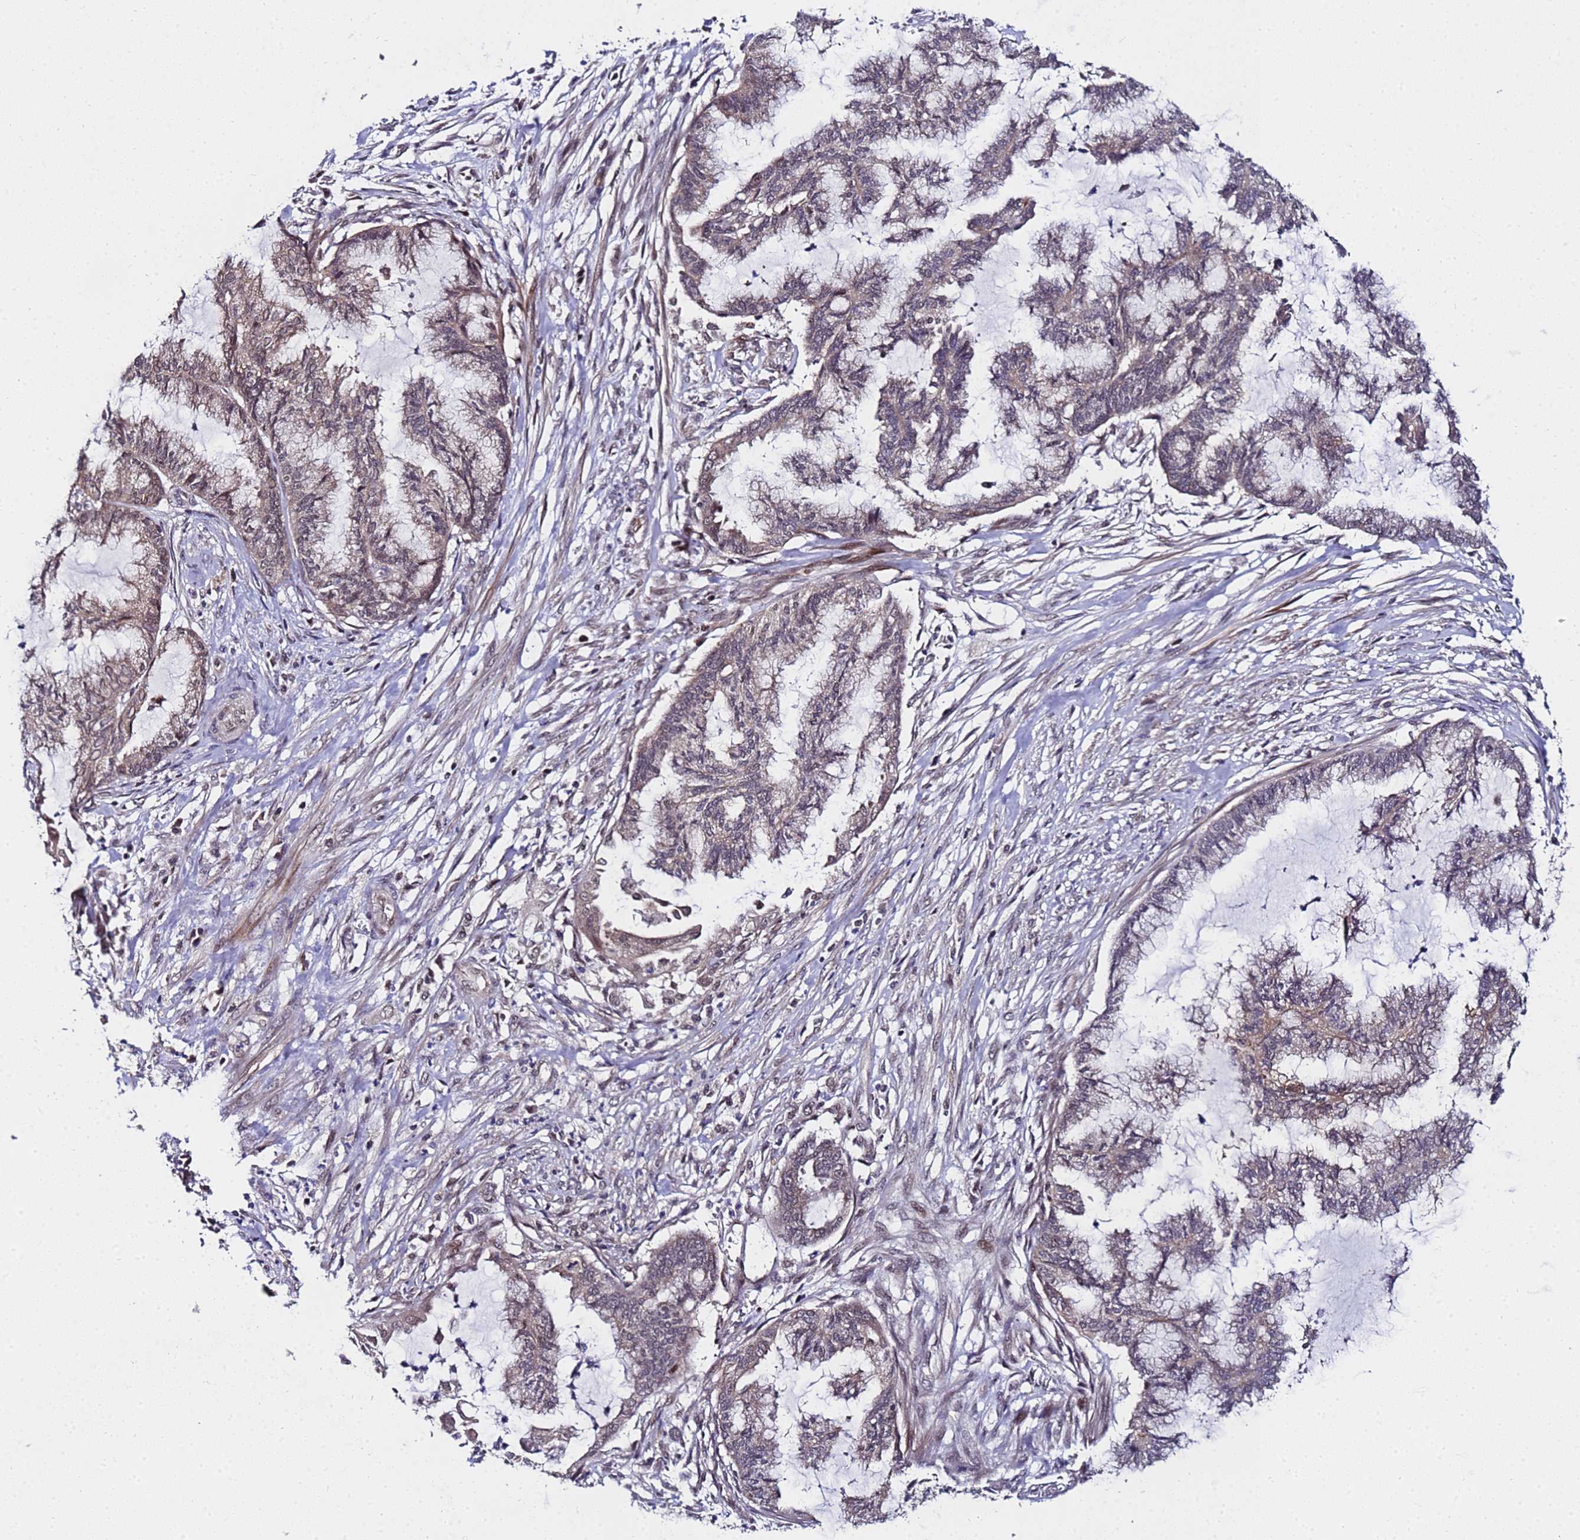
{"staining": {"intensity": "weak", "quantity": "25%-75%", "location": "cytoplasmic/membranous"}, "tissue": "endometrial cancer", "cell_type": "Tumor cells", "image_type": "cancer", "snomed": [{"axis": "morphology", "description": "Adenocarcinoma, NOS"}, {"axis": "topography", "description": "Endometrium"}], "caption": "Endometrial cancer (adenocarcinoma) stained for a protein exhibits weak cytoplasmic/membranous positivity in tumor cells.", "gene": "ANAPC13", "patient": {"sex": "female", "age": 86}}